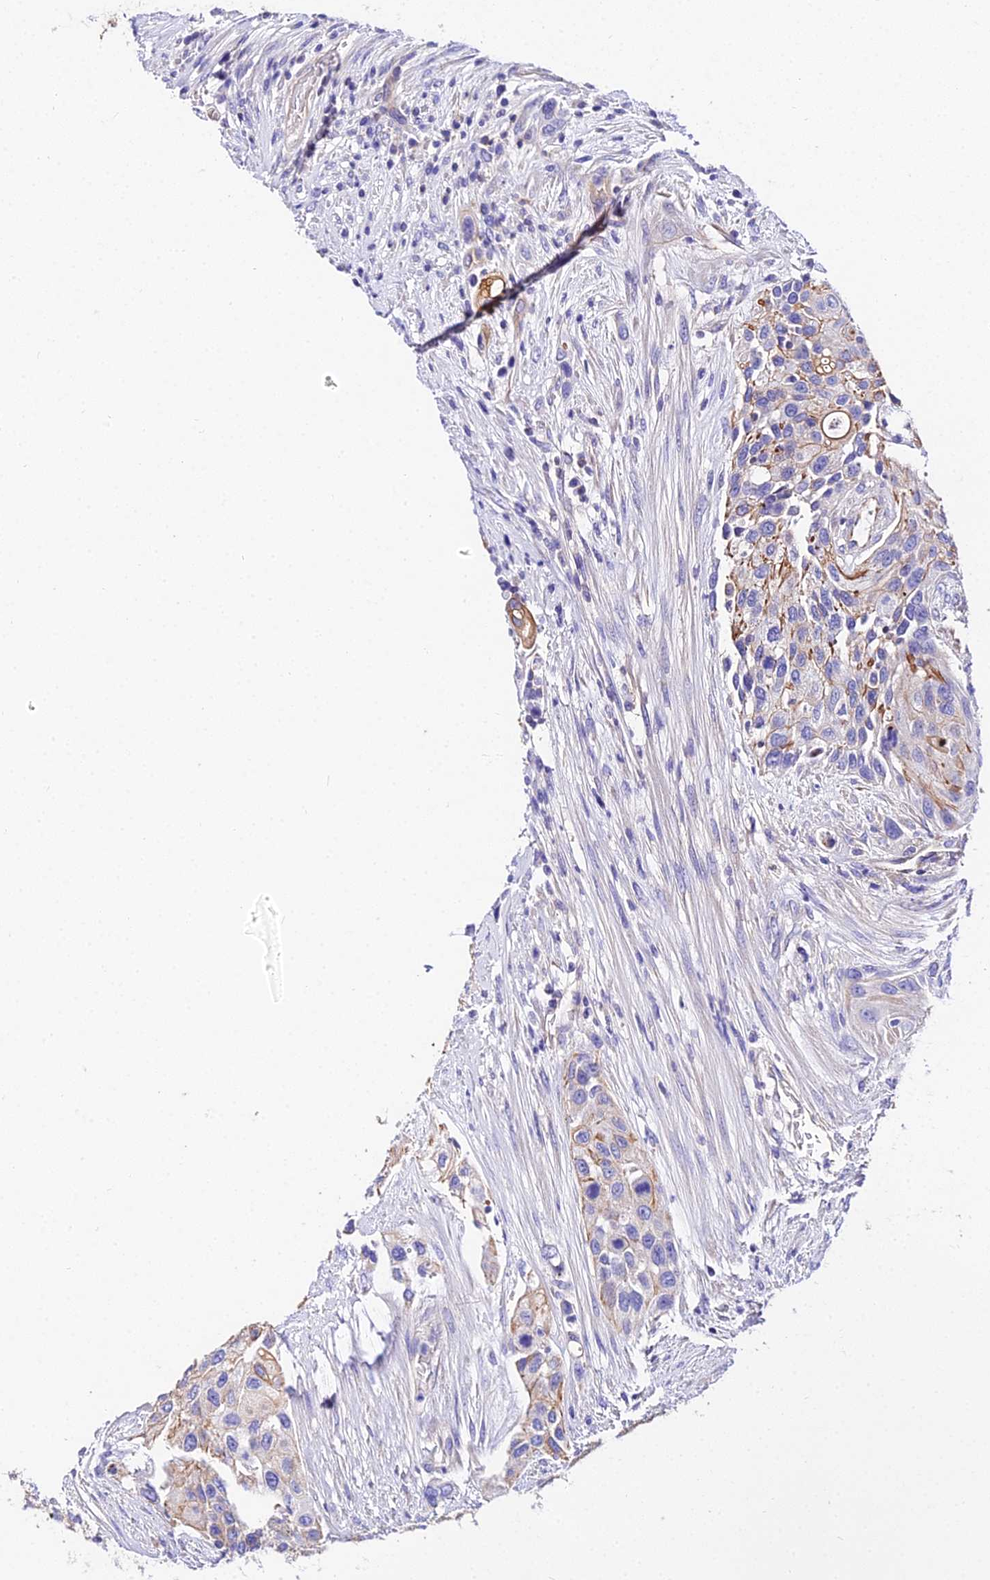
{"staining": {"intensity": "moderate", "quantity": "<25%", "location": "cytoplasmic/membranous"}, "tissue": "urothelial cancer", "cell_type": "Tumor cells", "image_type": "cancer", "snomed": [{"axis": "morphology", "description": "Normal tissue, NOS"}, {"axis": "morphology", "description": "Urothelial carcinoma, High grade"}, {"axis": "topography", "description": "Vascular tissue"}, {"axis": "topography", "description": "Urinary bladder"}], "caption": "Immunohistochemical staining of human high-grade urothelial carcinoma exhibits moderate cytoplasmic/membranous protein expression in approximately <25% of tumor cells.", "gene": "DAW1", "patient": {"sex": "female", "age": 56}}